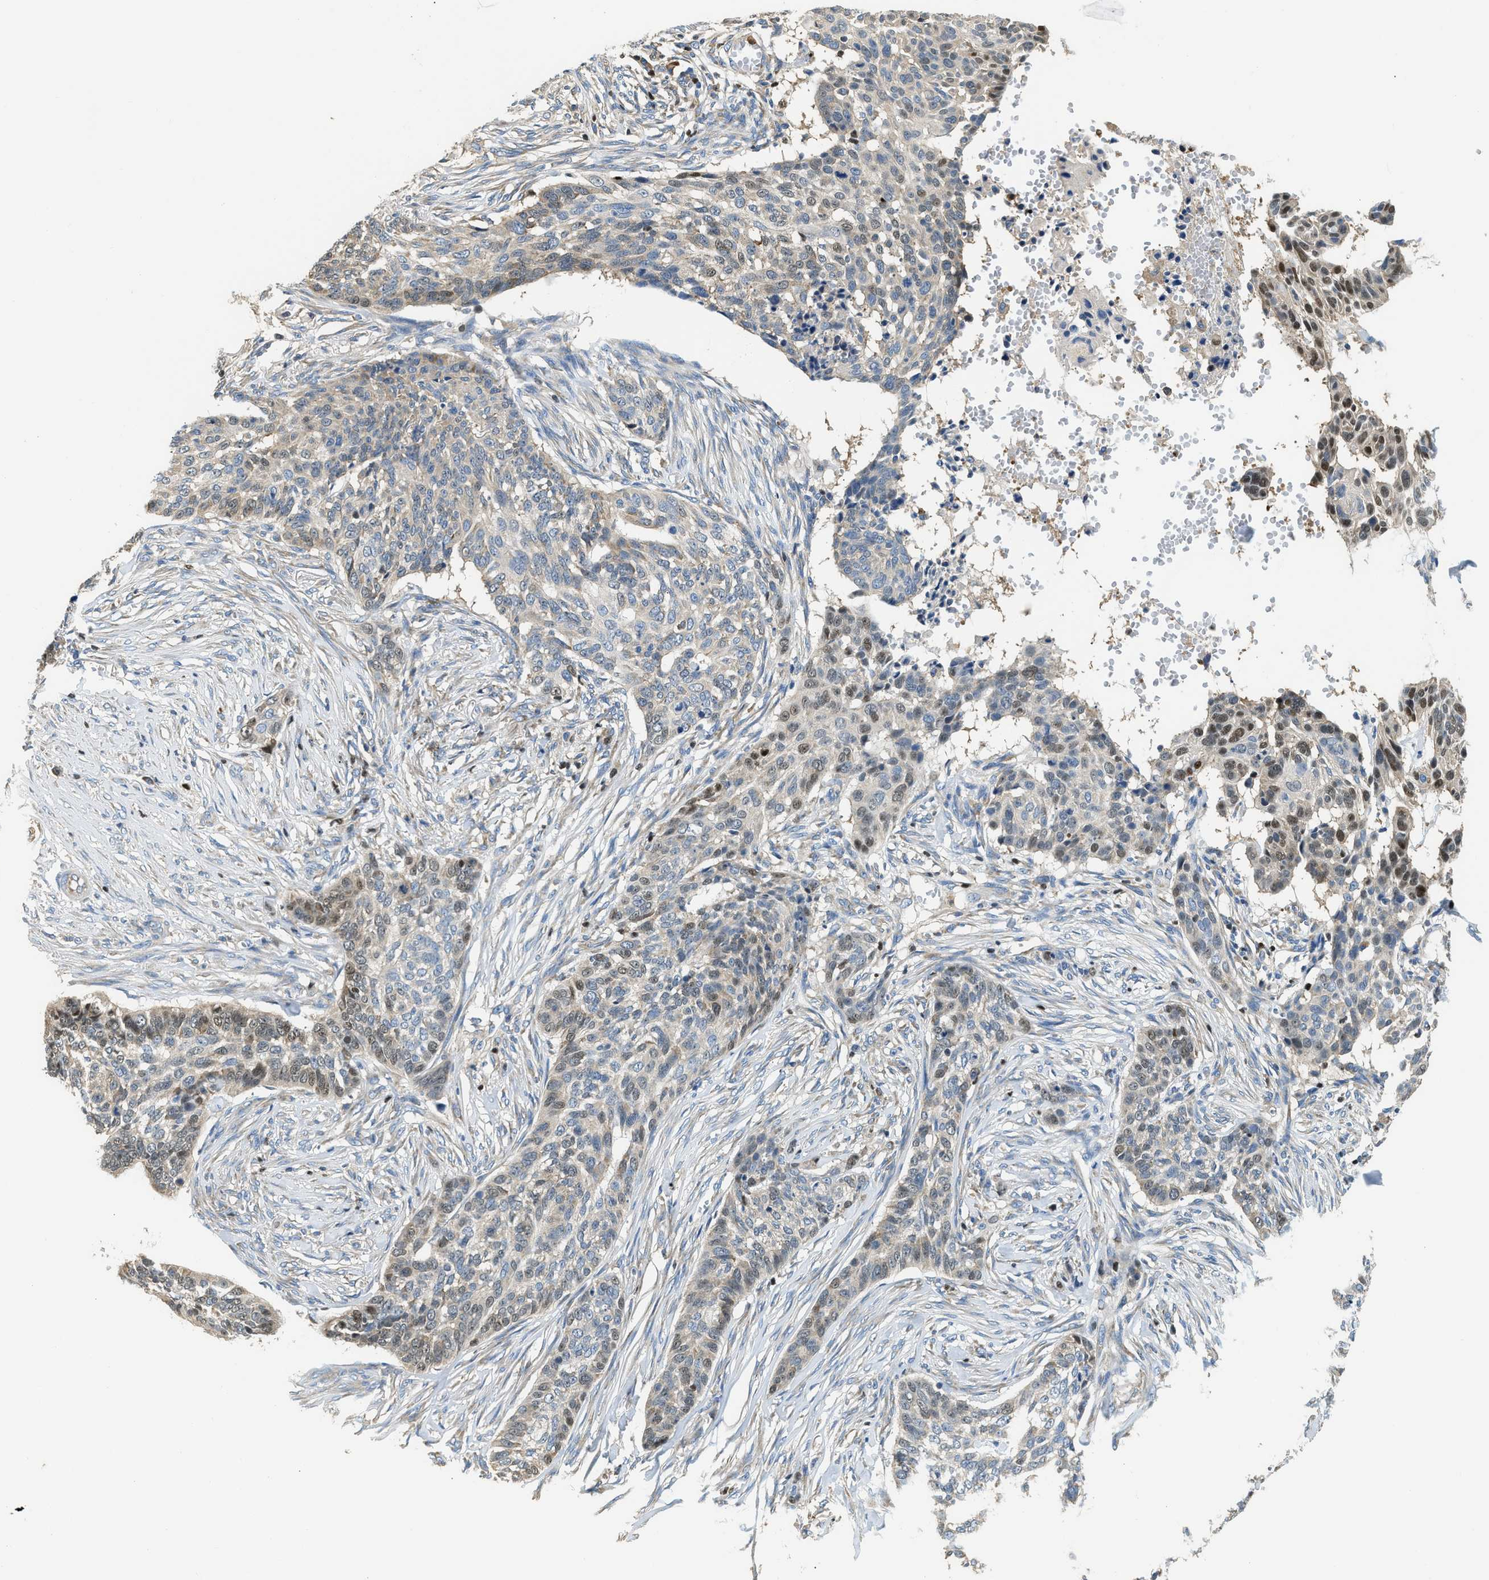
{"staining": {"intensity": "weak", "quantity": "25%-75%", "location": "nuclear"}, "tissue": "skin cancer", "cell_type": "Tumor cells", "image_type": "cancer", "snomed": [{"axis": "morphology", "description": "Basal cell carcinoma"}, {"axis": "topography", "description": "Skin"}], "caption": "Weak nuclear positivity is present in approximately 25%-75% of tumor cells in basal cell carcinoma (skin).", "gene": "TOX", "patient": {"sex": "male", "age": 85}}